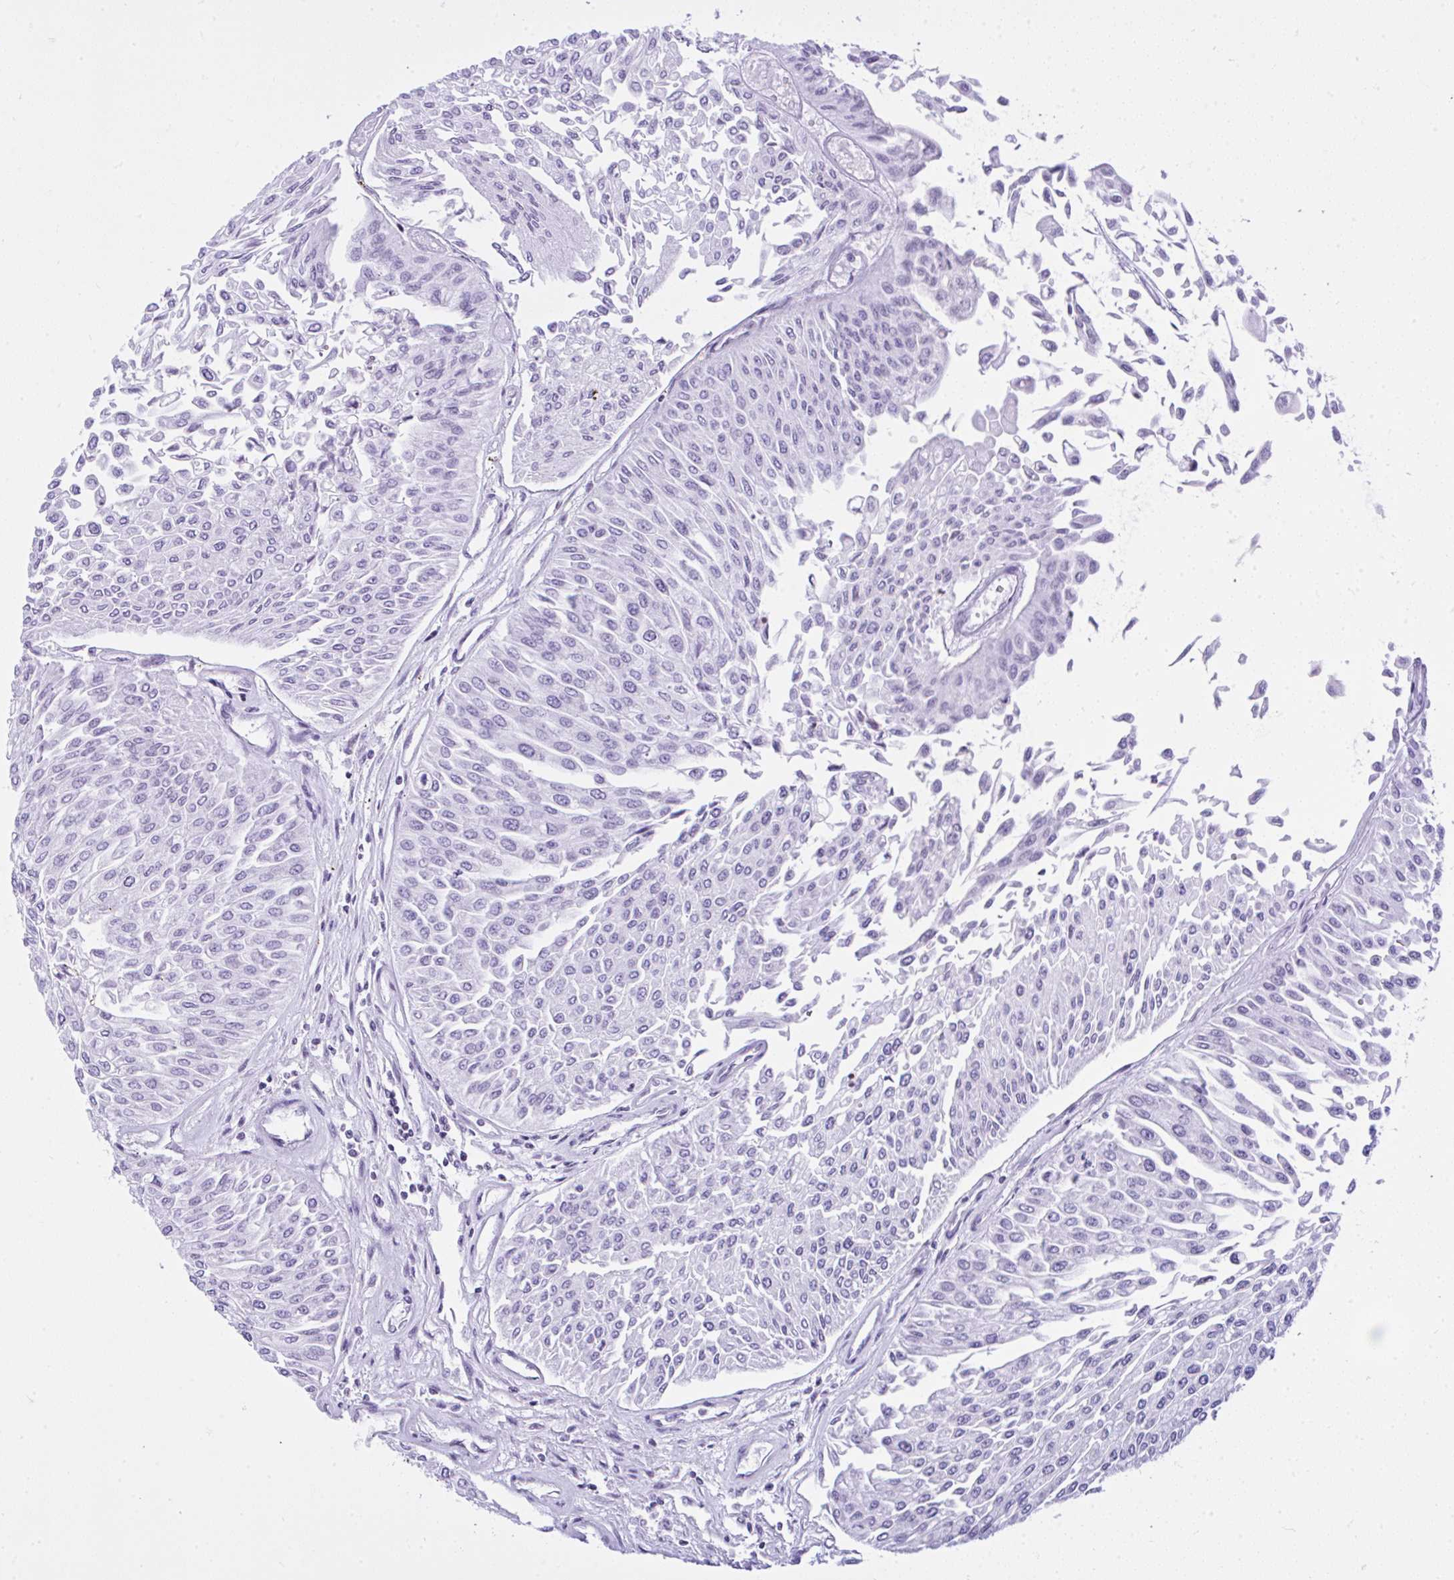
{"staining": {"intensity": "negative", "quantity": "none", "location": "none"}, "tissue": "urothelial cancer", "cell_type": "Tumor cells", "image_type": "cancer", "snomed": [{"axis": "morphology", "description": "Urothelial carcinoma, Low grade"}, {"axis": "topography", "description": "Urinary bladder"}], "caption": "Urothelial cancer was stained to show a protein in brown. There is no significant positivity in tumor cells.", "gene": "KRT27", "patient": {"sex": "male", "age": 67}}